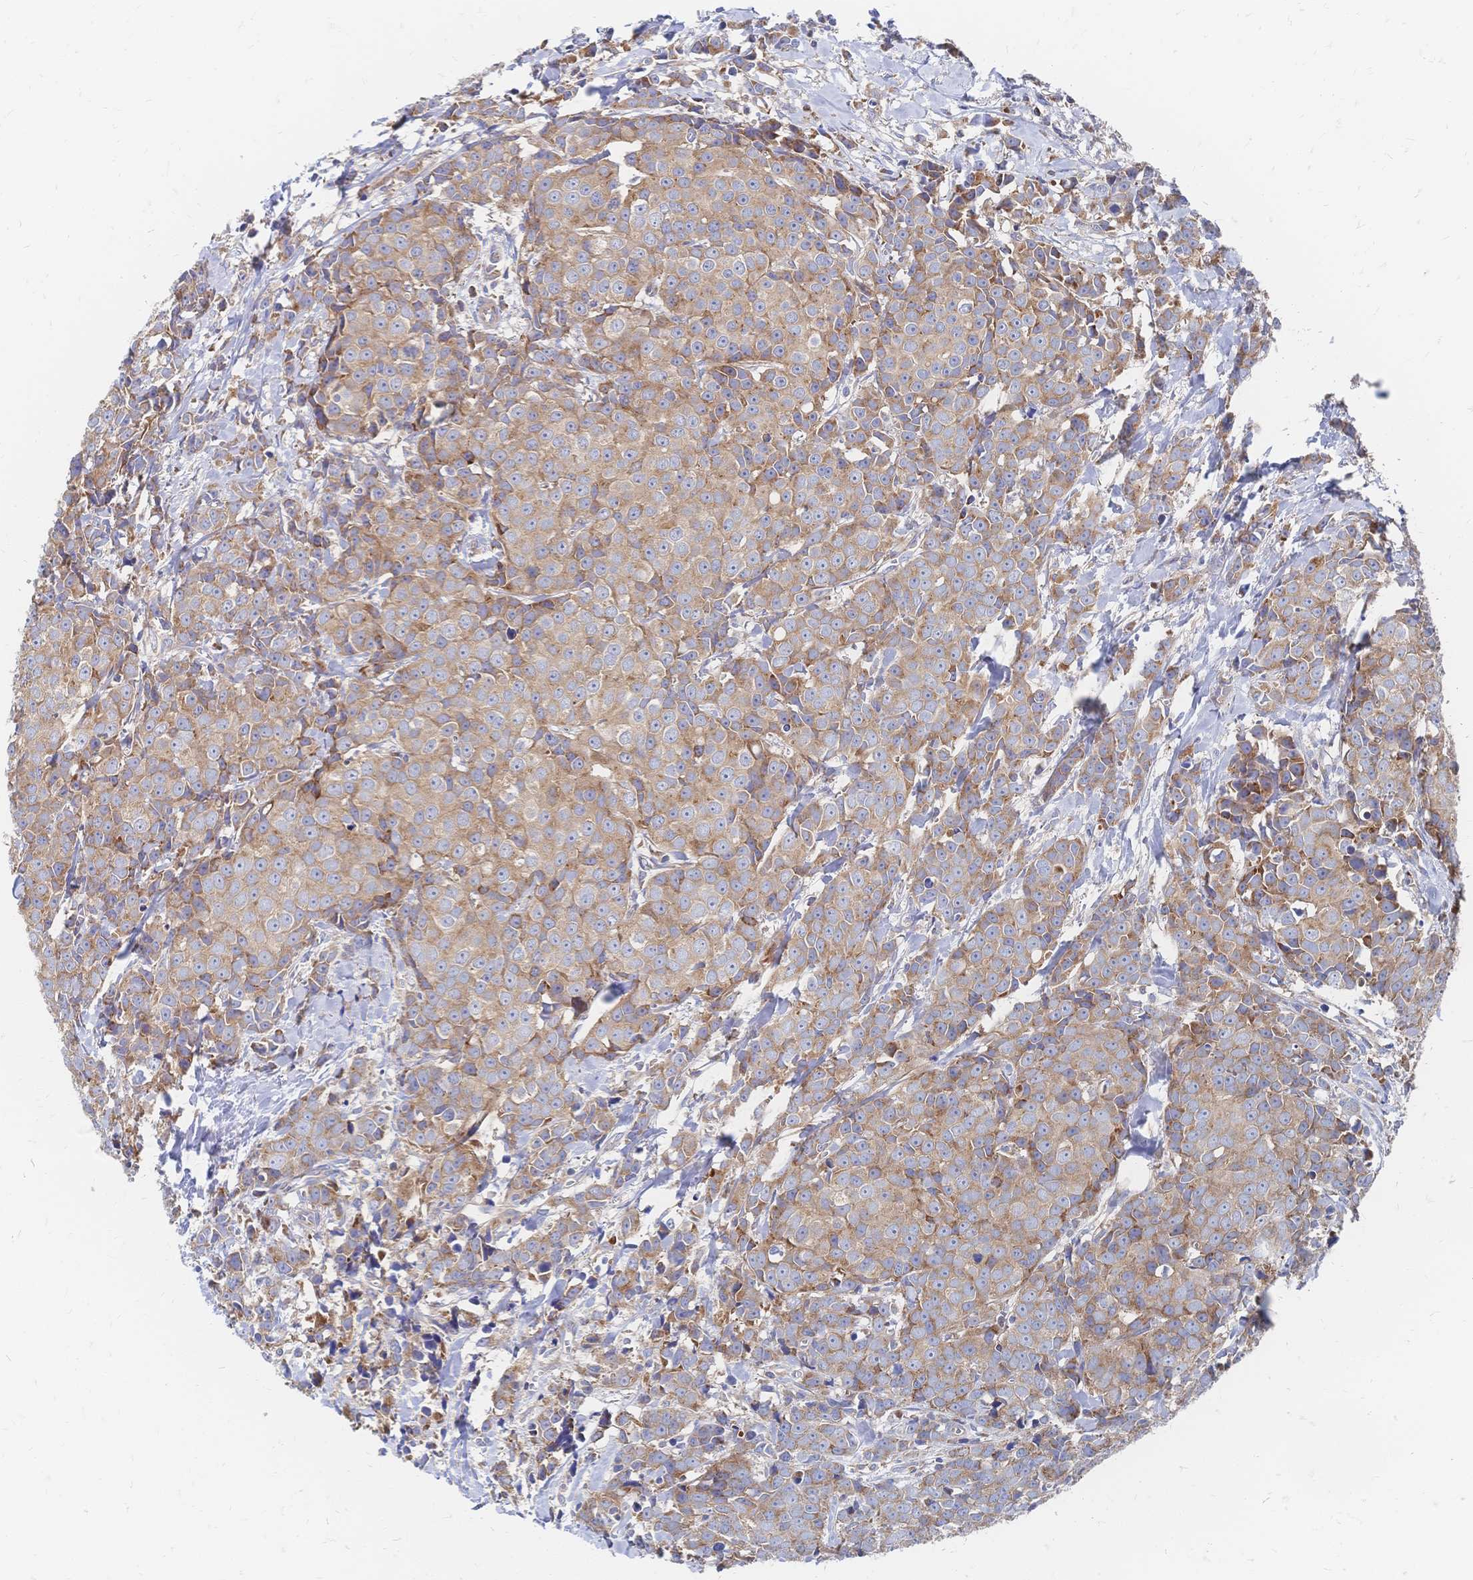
{"staining": {"intensity": "moderate", "quantity": ">75%", "location": "cytoplasmic/membranous"}, "tissue": "breast cancer", "cell_type": "Tumor cells", "image_type": "cancer", "snomed": [{"axis": "morphology", "description": "Duct carcinoma"}, {"axis": "topography", "description": "Breast"}], "caption": "Breast infiltrating ductal carcinoma tissue displays moderate cytoplasmic/membranous expression in about >75% of tumor cells (DAB (3,3'-diaminobenzidine) IHC, brown staining for protein, blue staining for nuclei).", "gene": "SORBS1", "patient": {"sex": "female", "age": 80}}